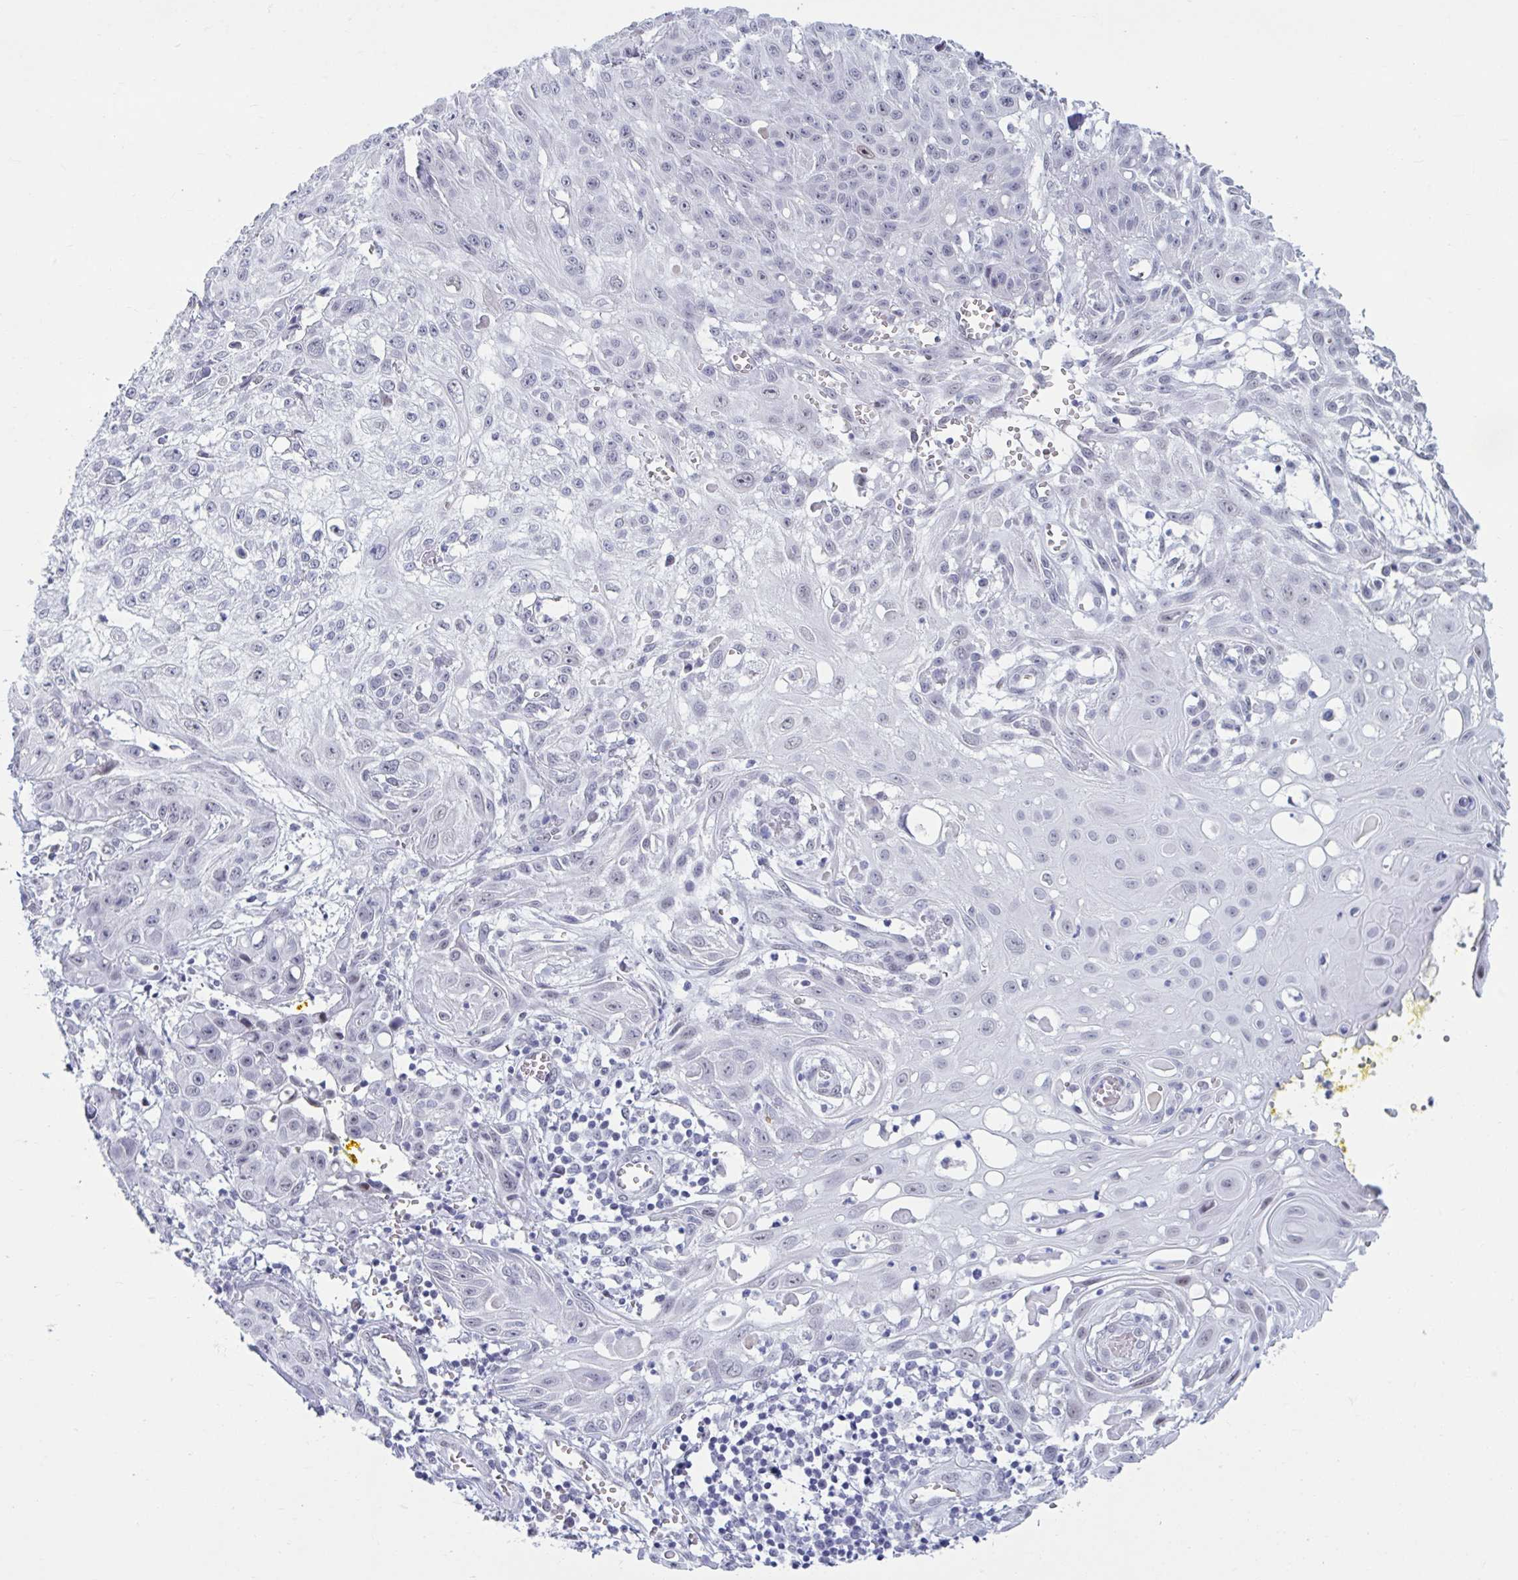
{"staining": {"intensity": "negative", "quantity": "none", "location": "none"}, "tissue": "skin cancer", "cell_type": "Tumor cells", "image_type": "cancer", "snomed": [{"axis": "morphology", "description": "Squamous cell carcinoma, NOS"}, {"axis": "topography", "description": "Skin"}, {"axis": "topography", "description": "Vulva"}], "caption": "Image shows no protein expression in tumor cells of squamous cell carcinoma (skin) tissue. (DAB (3,3'-diaminobenzidine) immunohistochemistry visualized using brightfield microscopy, high magnification).", "gene": "MSMB", "patient": {"sex": "female", "age": 71}}